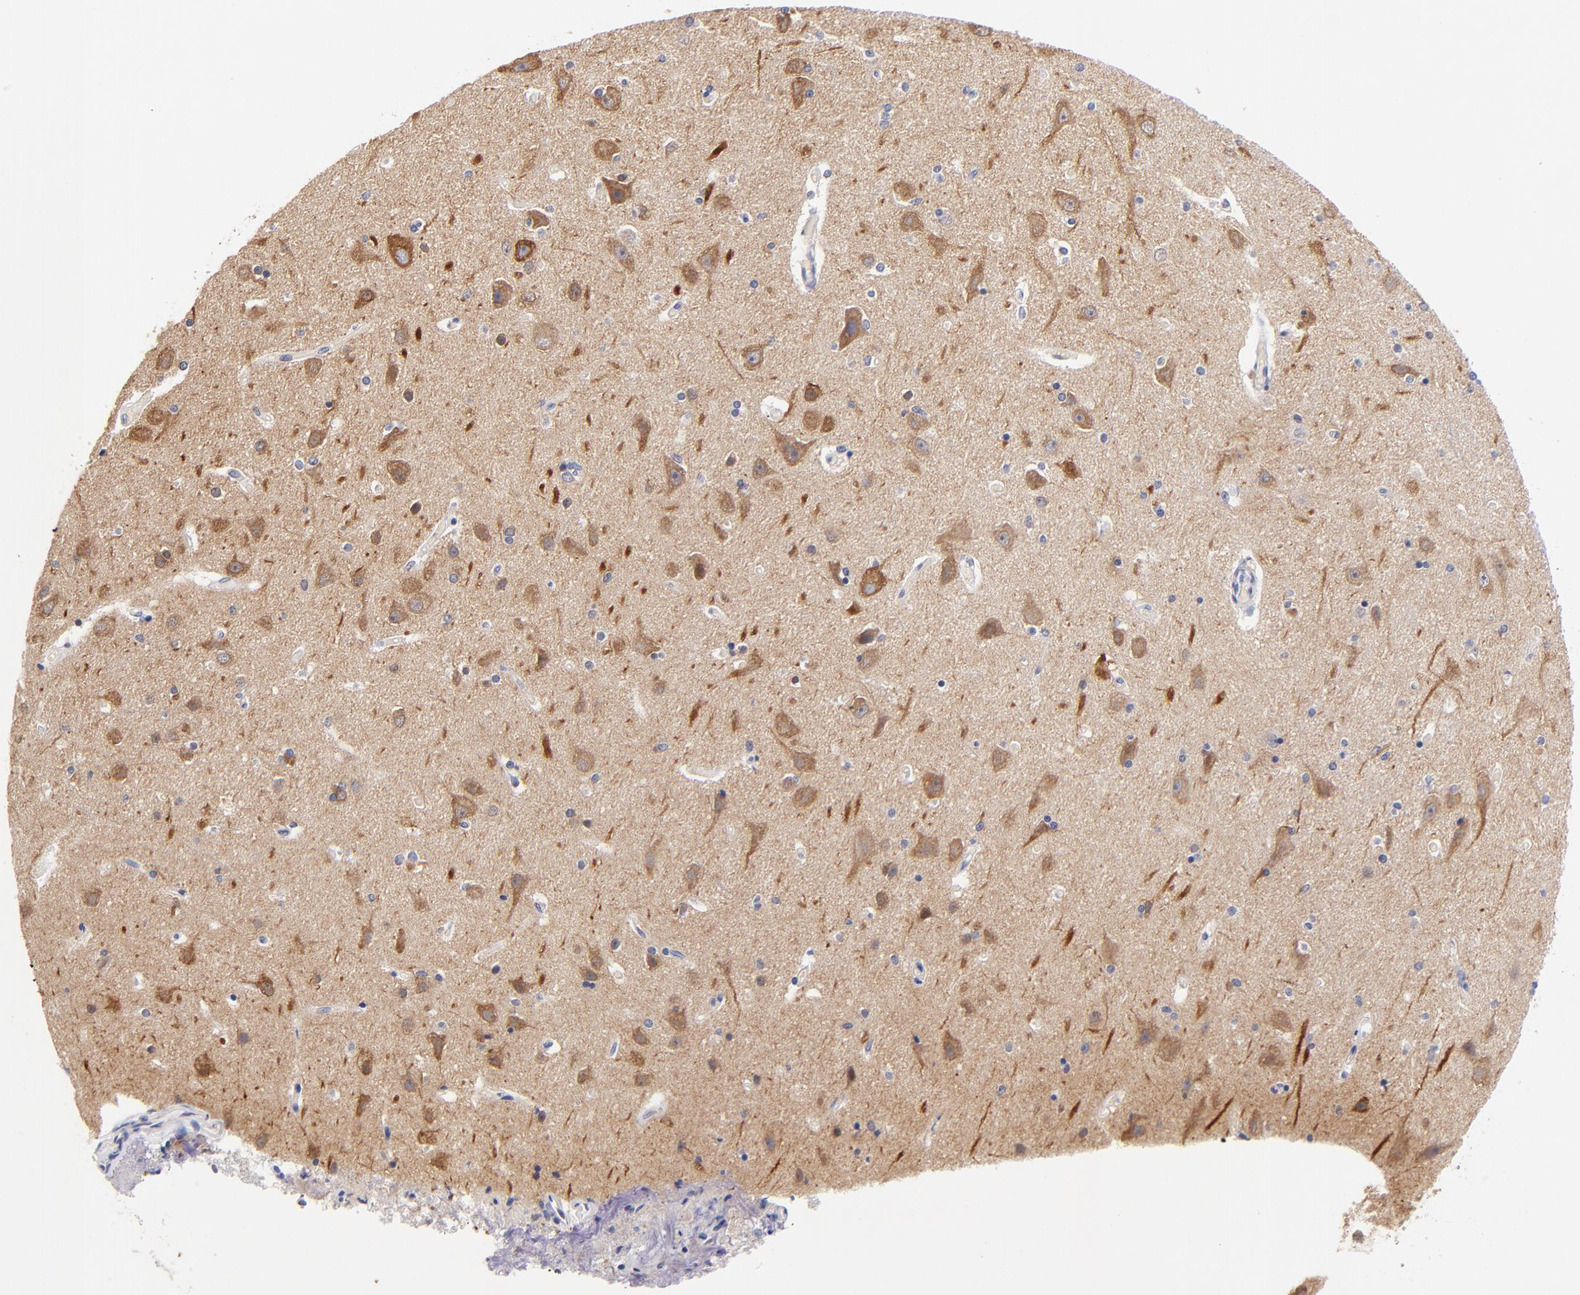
{"staining": {"intensity": "negative", "quantity": "none", "location": "none"}, "tissue": "caudate", "cell_type": "Glial cells", "image_type": "normal", "snomed": [{"axis": "morphology", "description": "Normal tissue, NOS"}, {"axis": "topography", "description": "Lateral ventricle wall"}], "caption": "IHC of unremarkable caudate demonstrates no staining in glial cells. Brightfield microscopy of immunohistochemistry (IHC) stained with DAB (brown) and hematoxylin (blue), captured at high magnification.", "gene": "ZNF155", "patient": {"sex": "female", "age": 54}}